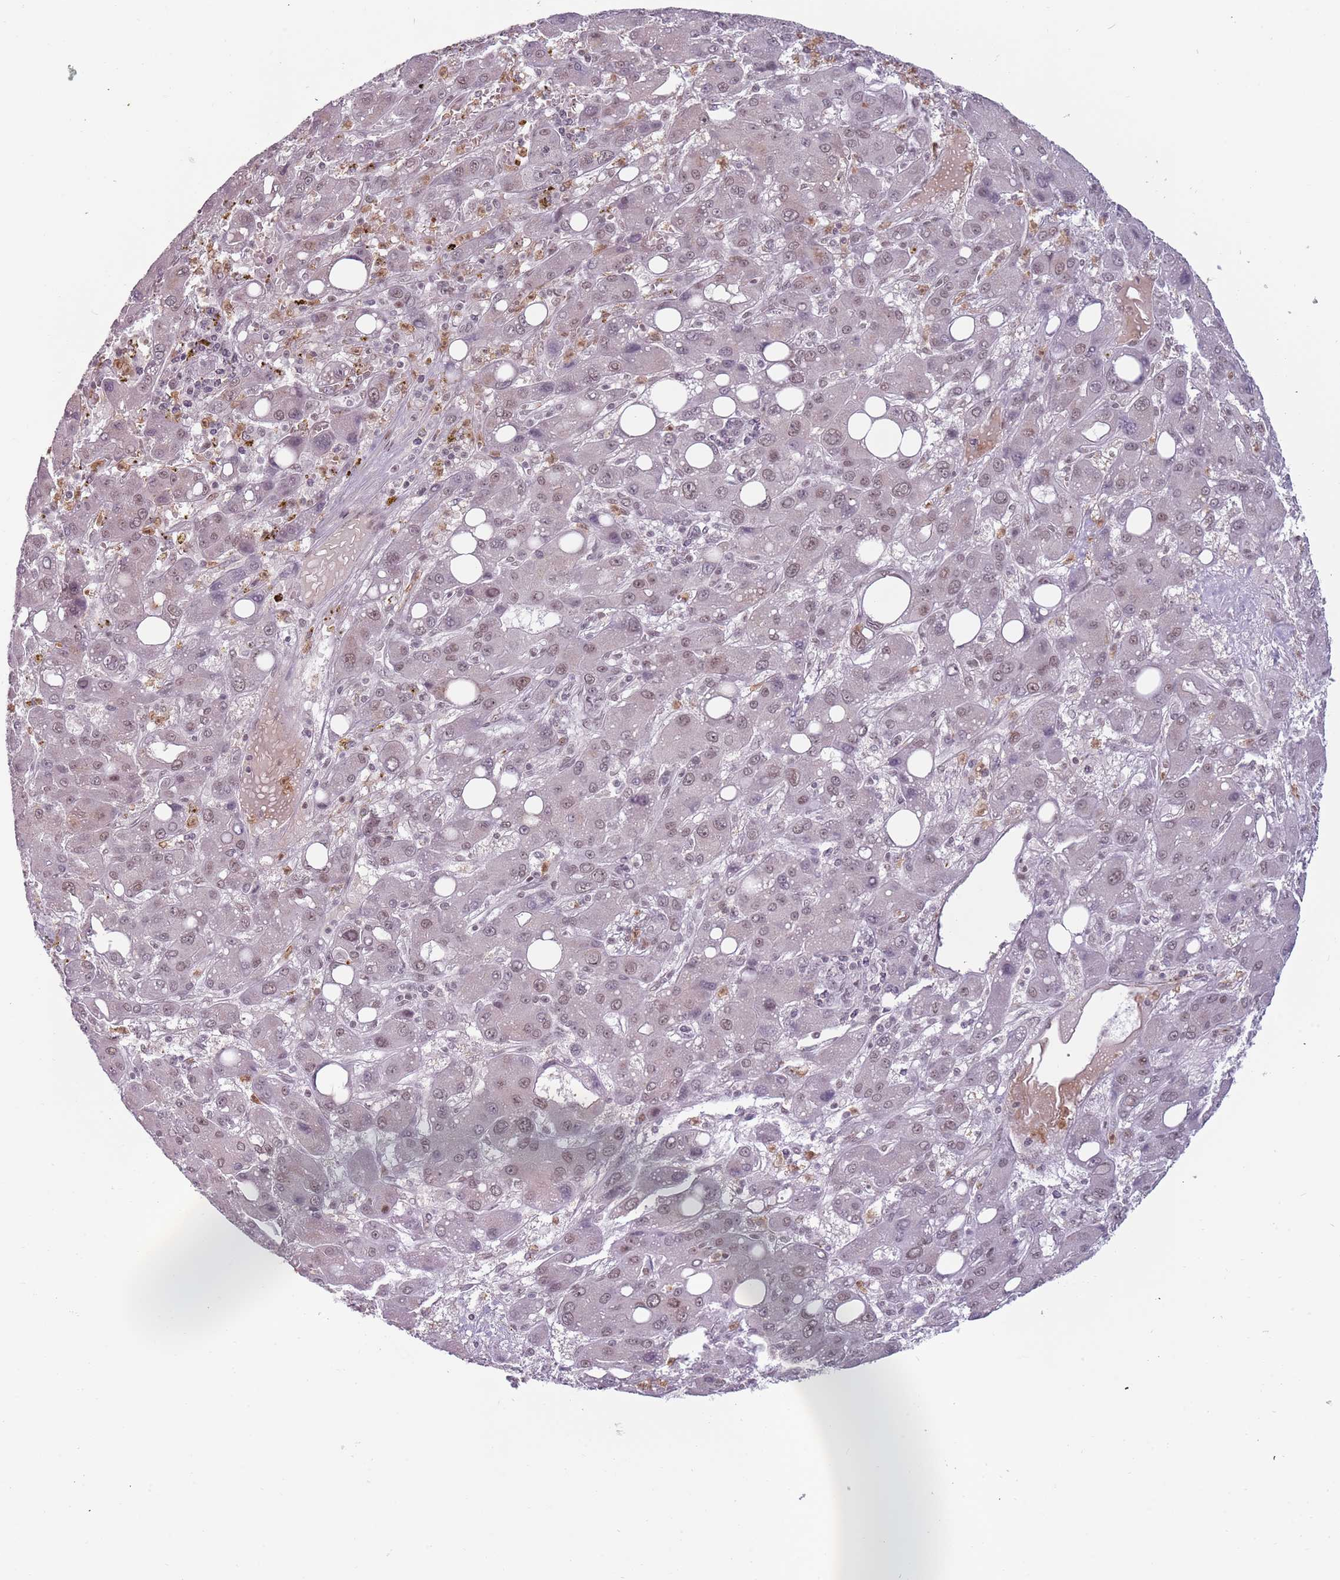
{"staining": {"intensity": "weak", "quantity": "25%-75%", "location": "nuclear"}, "tissue": "liver cancer", "cell_type": "Tumor cells", "image_type": "cancer", "snomed": [{"axis": "morphology", "description": "Carcinoma, Hepatocellular, NOS"}, {"axis": "topography", "description": "Liver"}], "caption": "A brown stain labels weak nuclear positivity of a protein in liver hepatocellular carcinoma tumor cells.", "gene": "REXO4", "patient": {"sex": "male", "age": 55}}